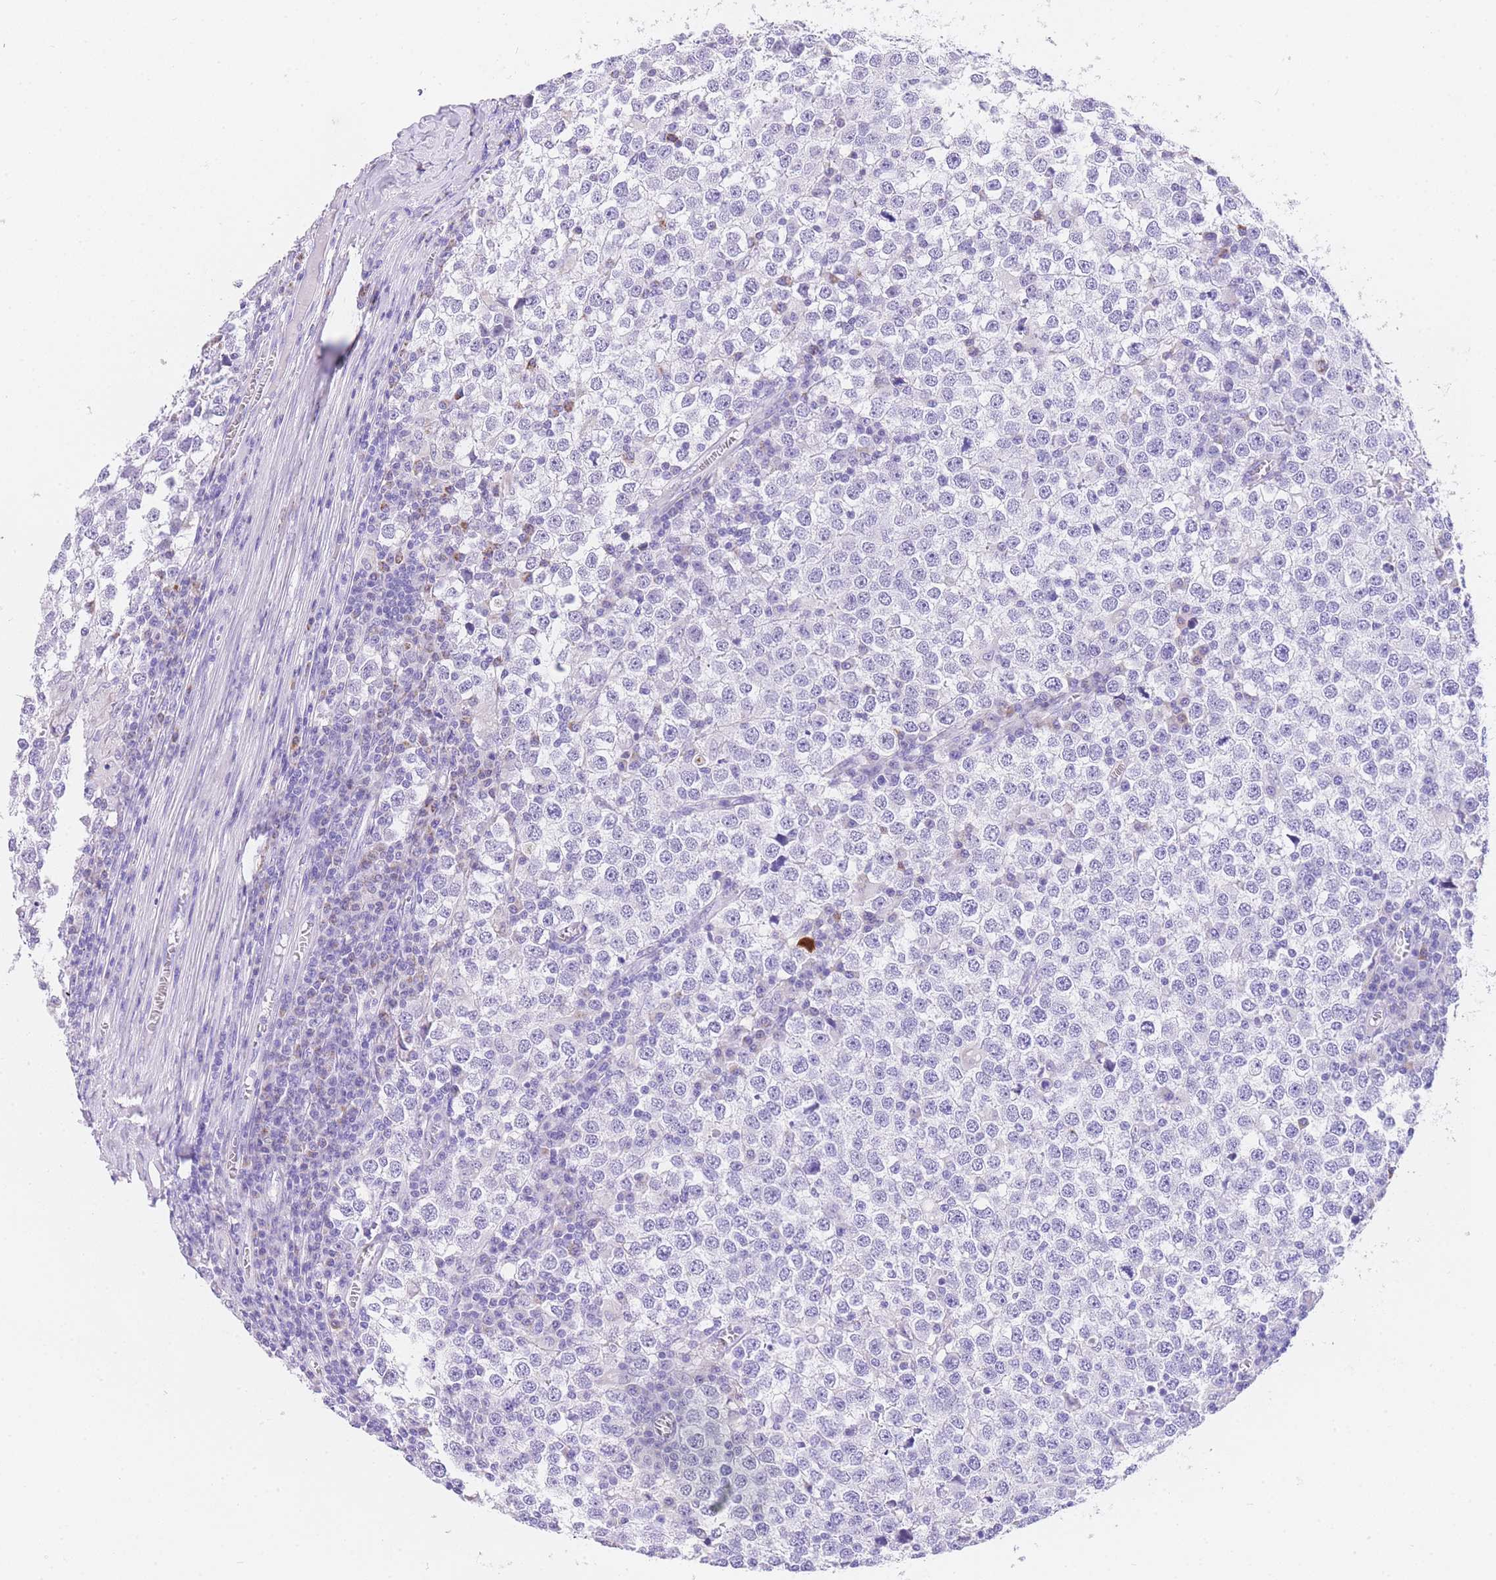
{"staining": {"intensity": "negative", "quantity": "none", "location": "none"}, "tissue": "testis cancer", "cell_type": "Tumor cells", "image_type": "cancer", "snomed": [{"axis": "morphology", "description": "Seminoma, NOS"}, {"axis": "topography", "description": "Testis"}], "caption": "High magnification brightfield microscopy of testis cancer stained with DAB (3,3'-diaminobenzidine) (brown) and counterstained with hematoxylin (blue): tumor cells show no significant expression.", "gene": "NKD2", "patient": {"sex": "male", "age": 65}}